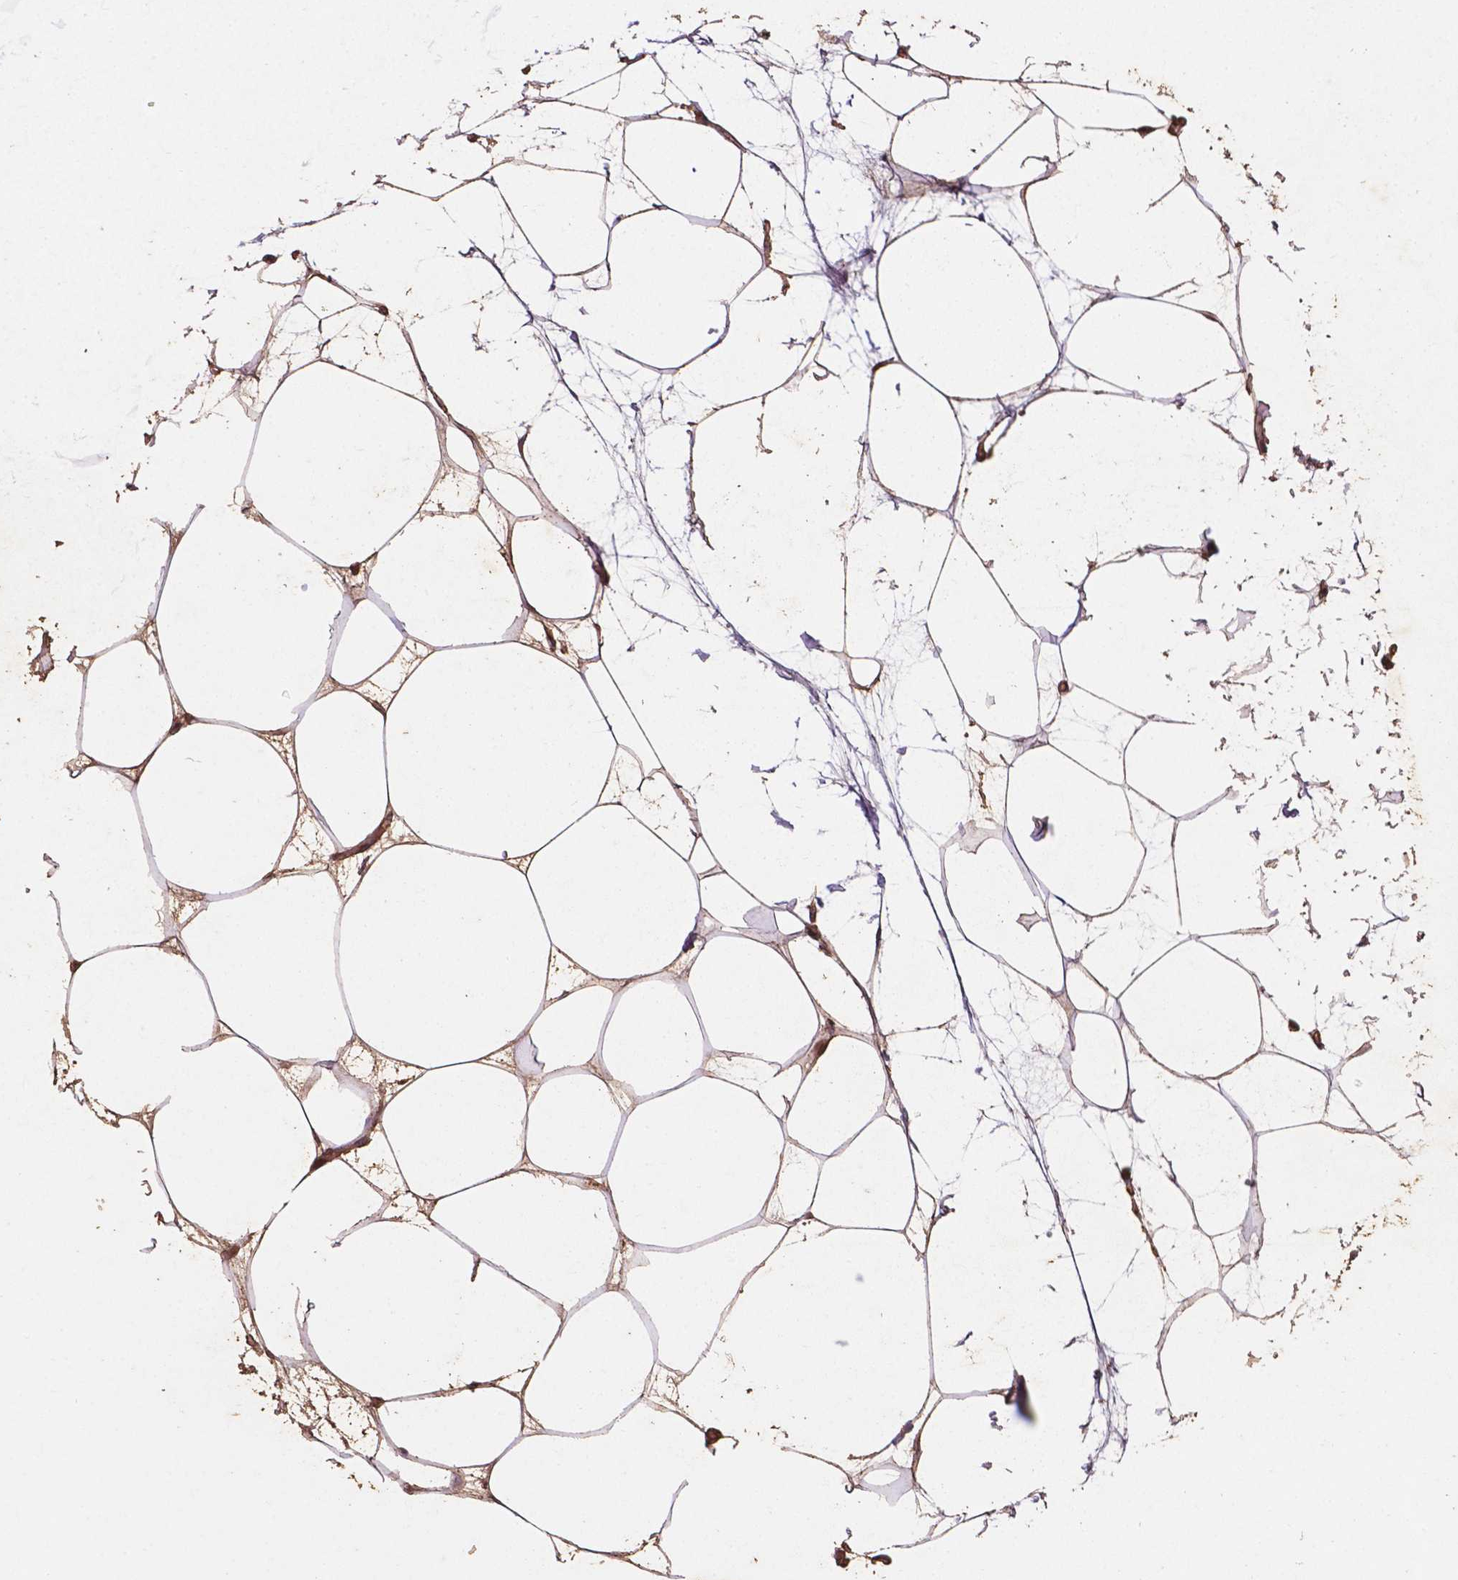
{"staining": {"intensity": "moderate", "quantity": "25%-75%", "location": "nuclear"}, "tissue": "breast", "cell_type": "Adipocytes", "image_type": "normal", "snomed": [{"axis": "morphology", "description": "Normal tissue, NOS"}, {"axis": "topography", "description": "Breast"}], "caption": "There is medium levels of moderate nuclear positivity in adipocytes of unremarkable breast, as demonstrated by immunohistochemical staining (brown color).", "gene": "TM4SF20", "patient": {"sex": "female", "age": 45}}